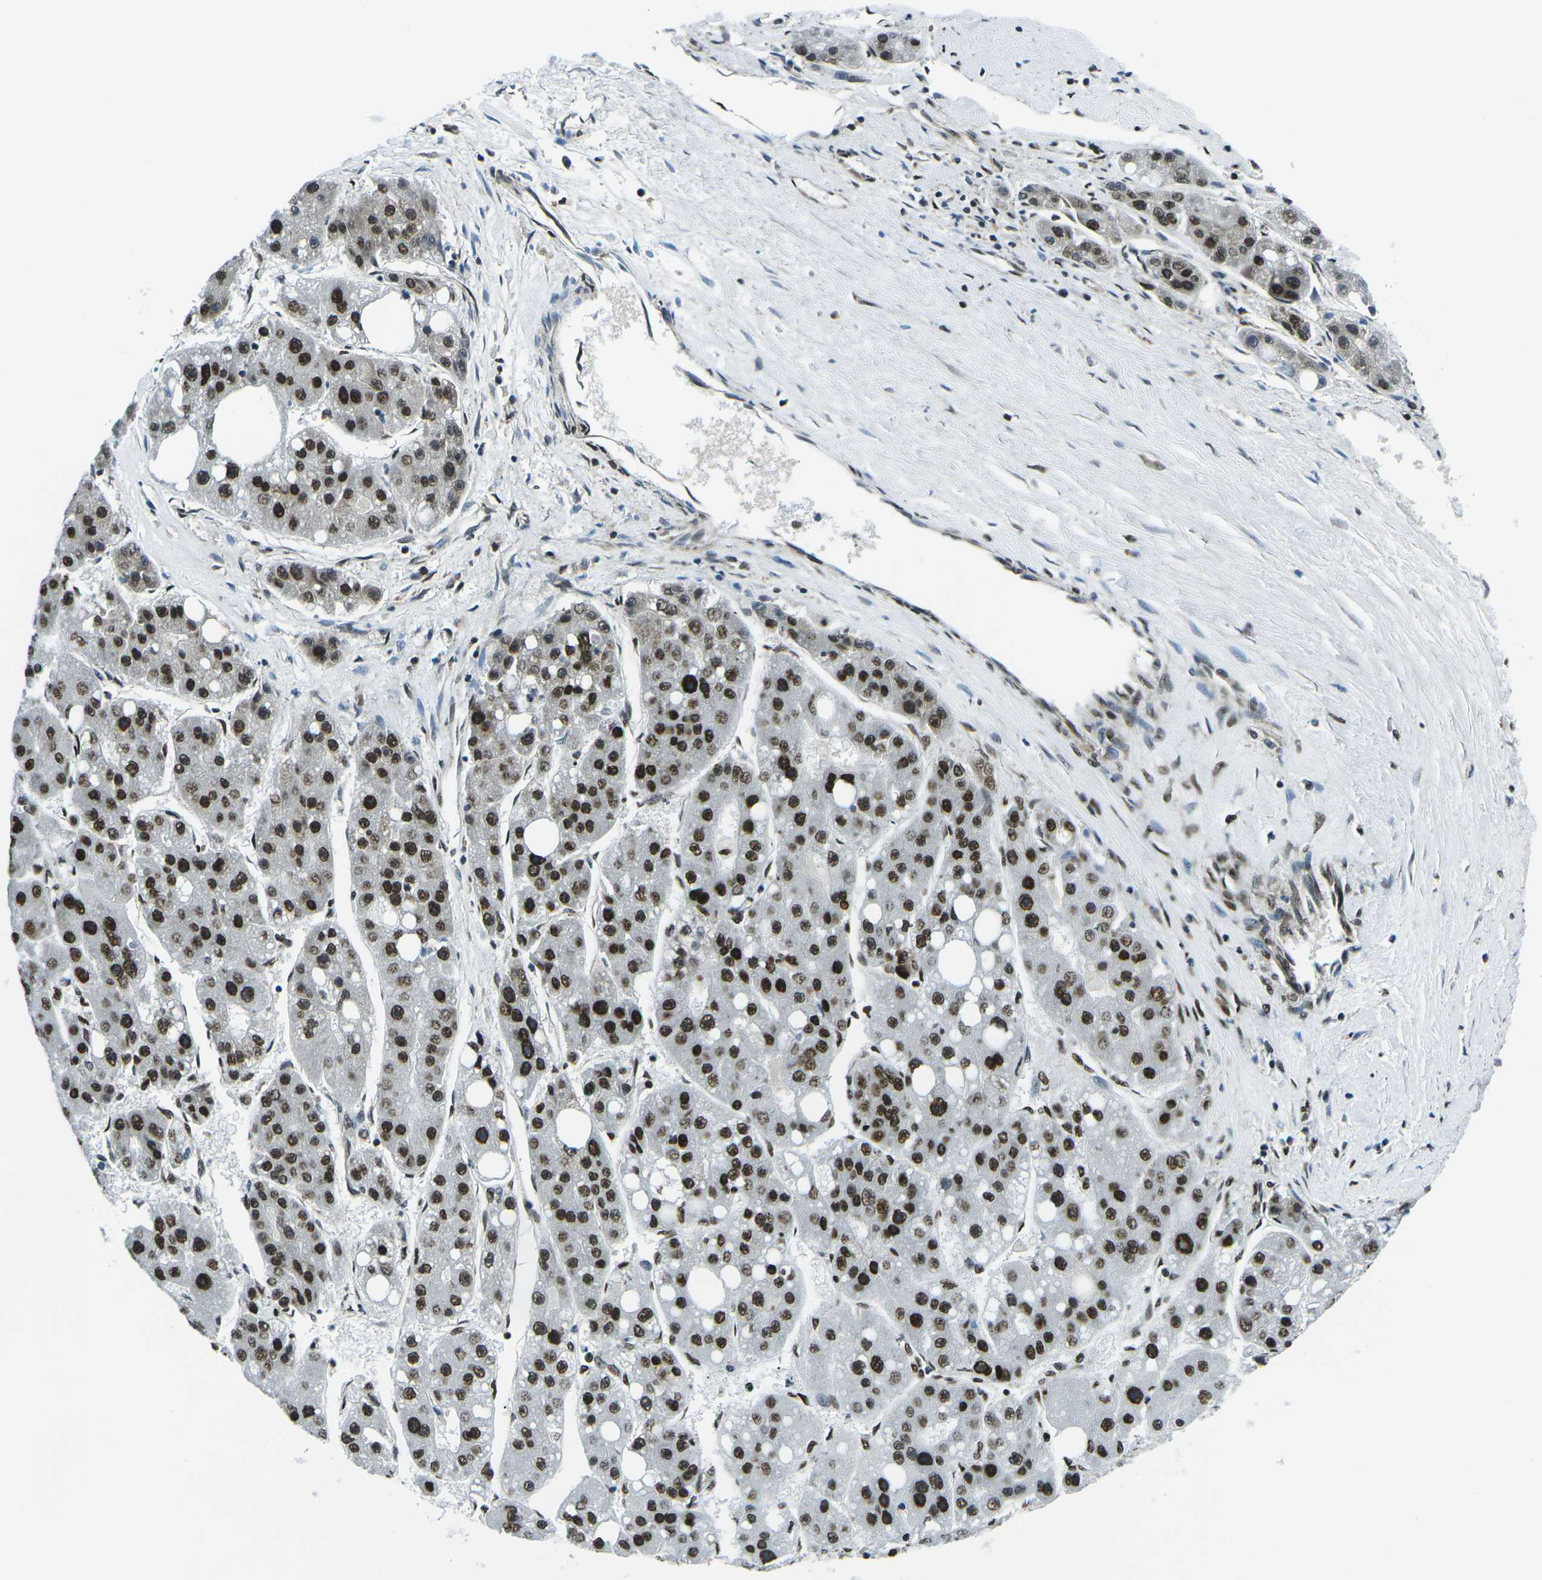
{"staining": {"intensity": "strong", "quantity": ">75%", "location": "nuclear"}, "tissue": "liver cancer", "cell_type": "Tumor cells", "image_type": "cancer", "snomed": [{"axis": "morphology", "description": "Carcinoma, Hepatocellular, NOS"}, {"axis": "topography", "description": "Liver"}], "caption": "Hepatocellular carcinoma (liver) was stained to show a protein in brown. There is high levels of strong nuclear expression in approximately >75% of tumor cells.", "gene": "HNRNPL", "patient": {"sex": "female", "age": 61}}